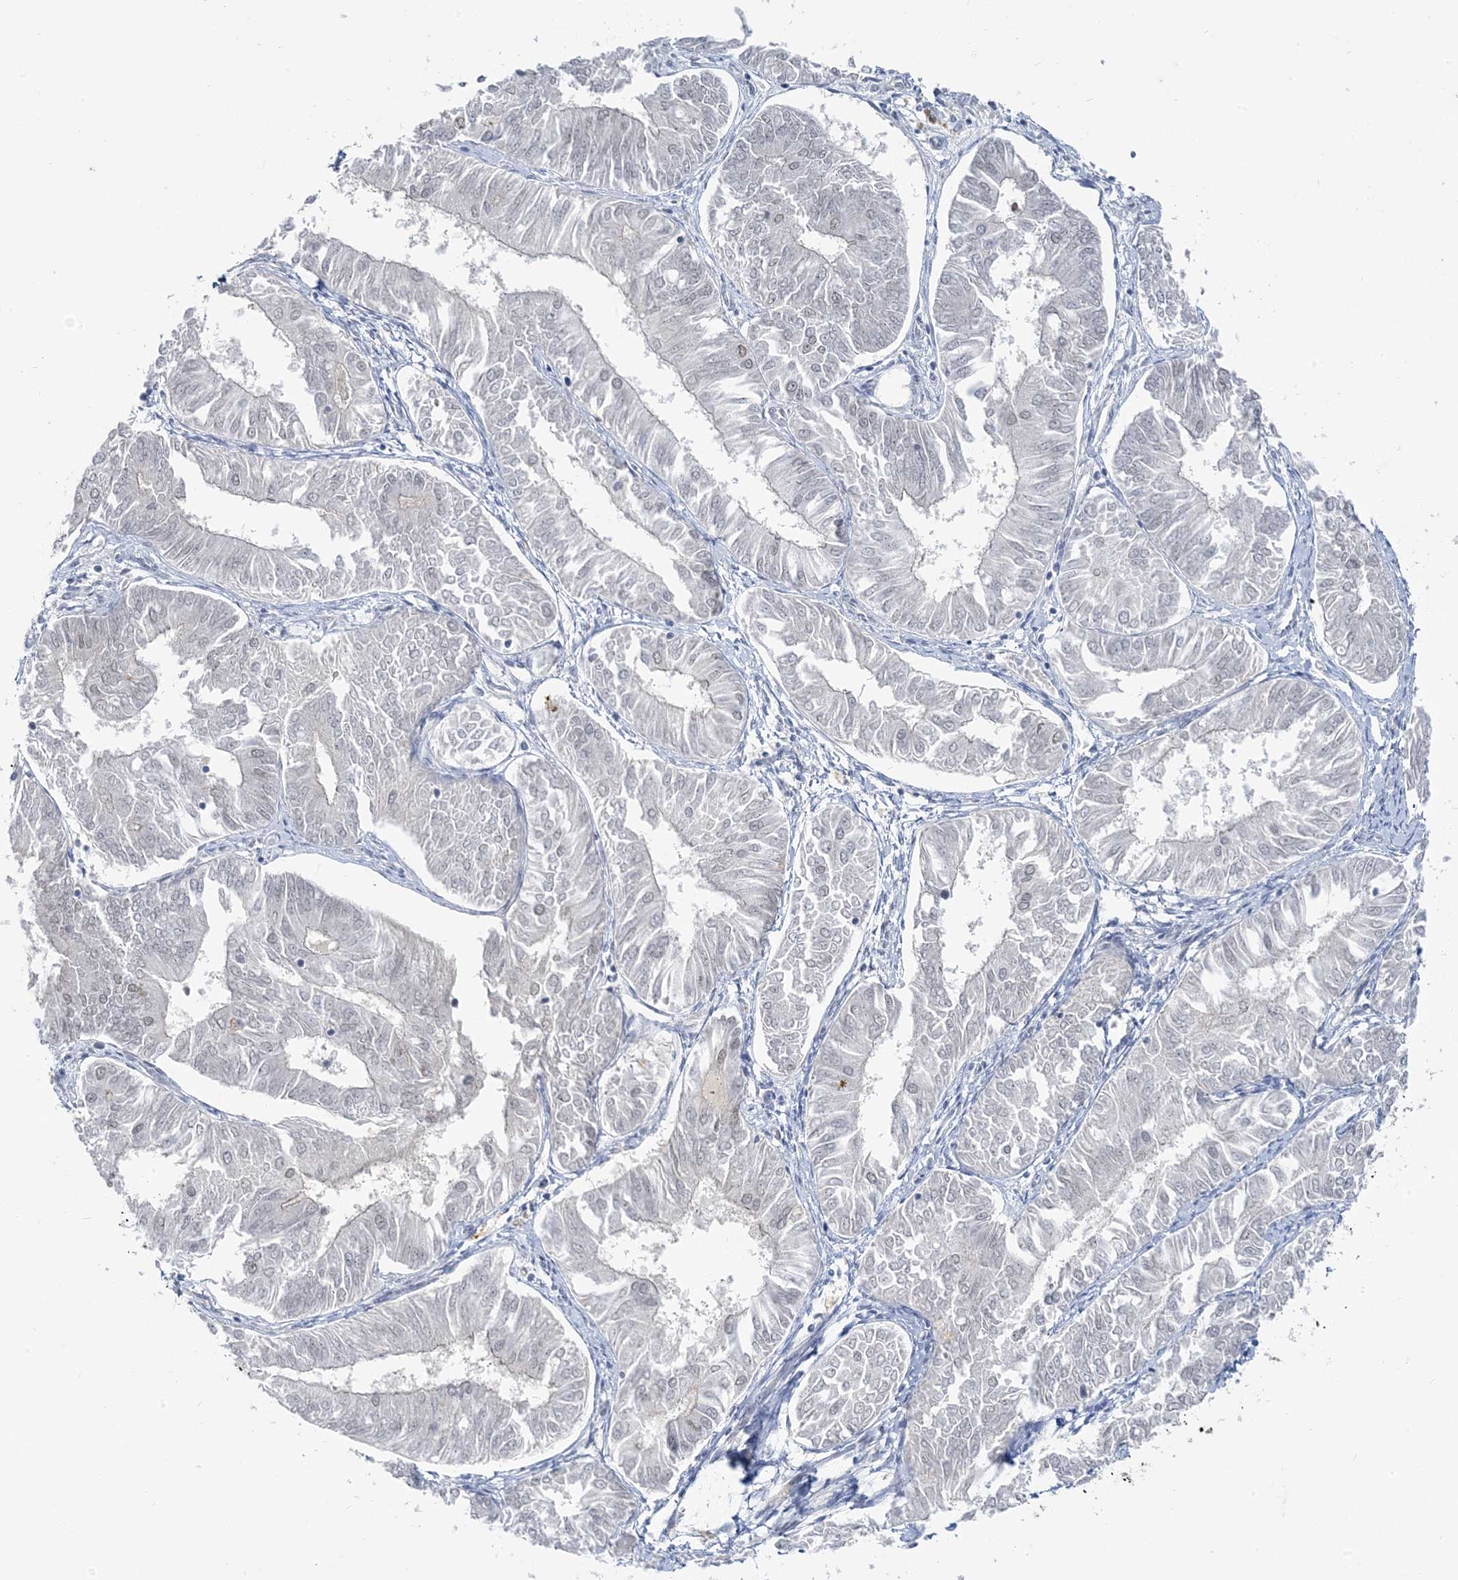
{"staining": {"intensity": "negative", "quantity": "none", "location": "none"}, "tissue": "endometrial cancer", "cell_type": "Tumor cells", "image_type": "cancer", "snomed": [{"axis": "morphology", "description": "Adenocarcinoma, NOS"}, {"axis": "topography", "description": "Endometrium"}], "caption": "This is an immunohistochemistry (IHC) histopathology image of human endometrial cancer (adenocarcinoma). There is no expression in tumor cells.", "gene": "LEXM", "patient": {"sex": "female", "age": 58}}